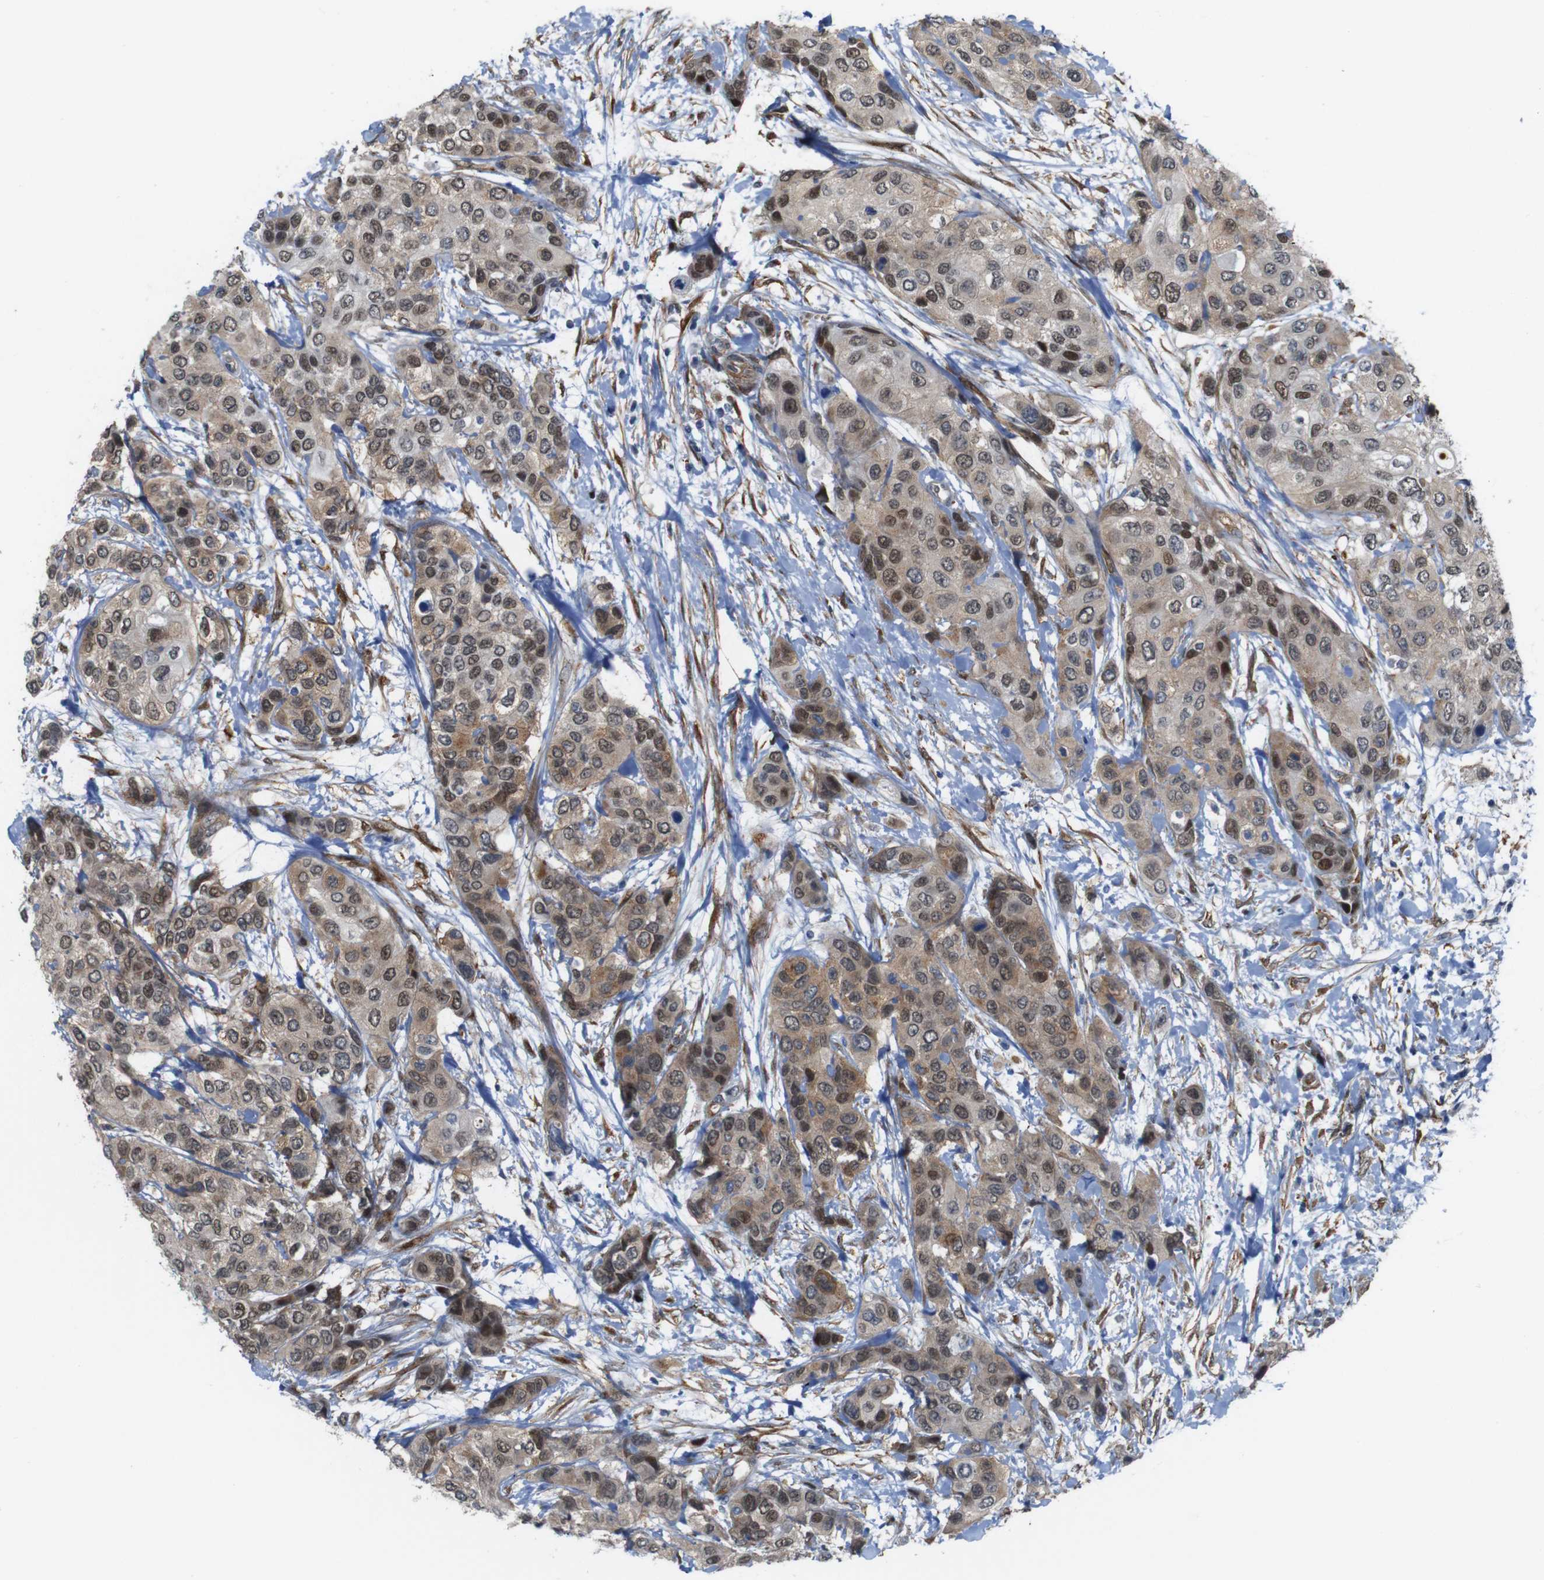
{"staining": {"intensity": "moderate", "quantity": ">75%", "location": "cytoplasmic/membranous,nuclear"}, "tissue": "urothelial cancer", "cell_type": "Tumor cells", "image_type": "cancer", "snomed": [{"axis": "morphology", "description": "Urothelial carcinoma, High grade"}, {"axis": "topography", "description": "Urinary bladder"}], "caption": "The immunohistochemical stain shows moderate cytoplasmic/membranous and nuclear staining in tumor cells of urothelial cancer tissue.", "gene": "PTGER4", "patient": {"sex": "female", "age": 56}}